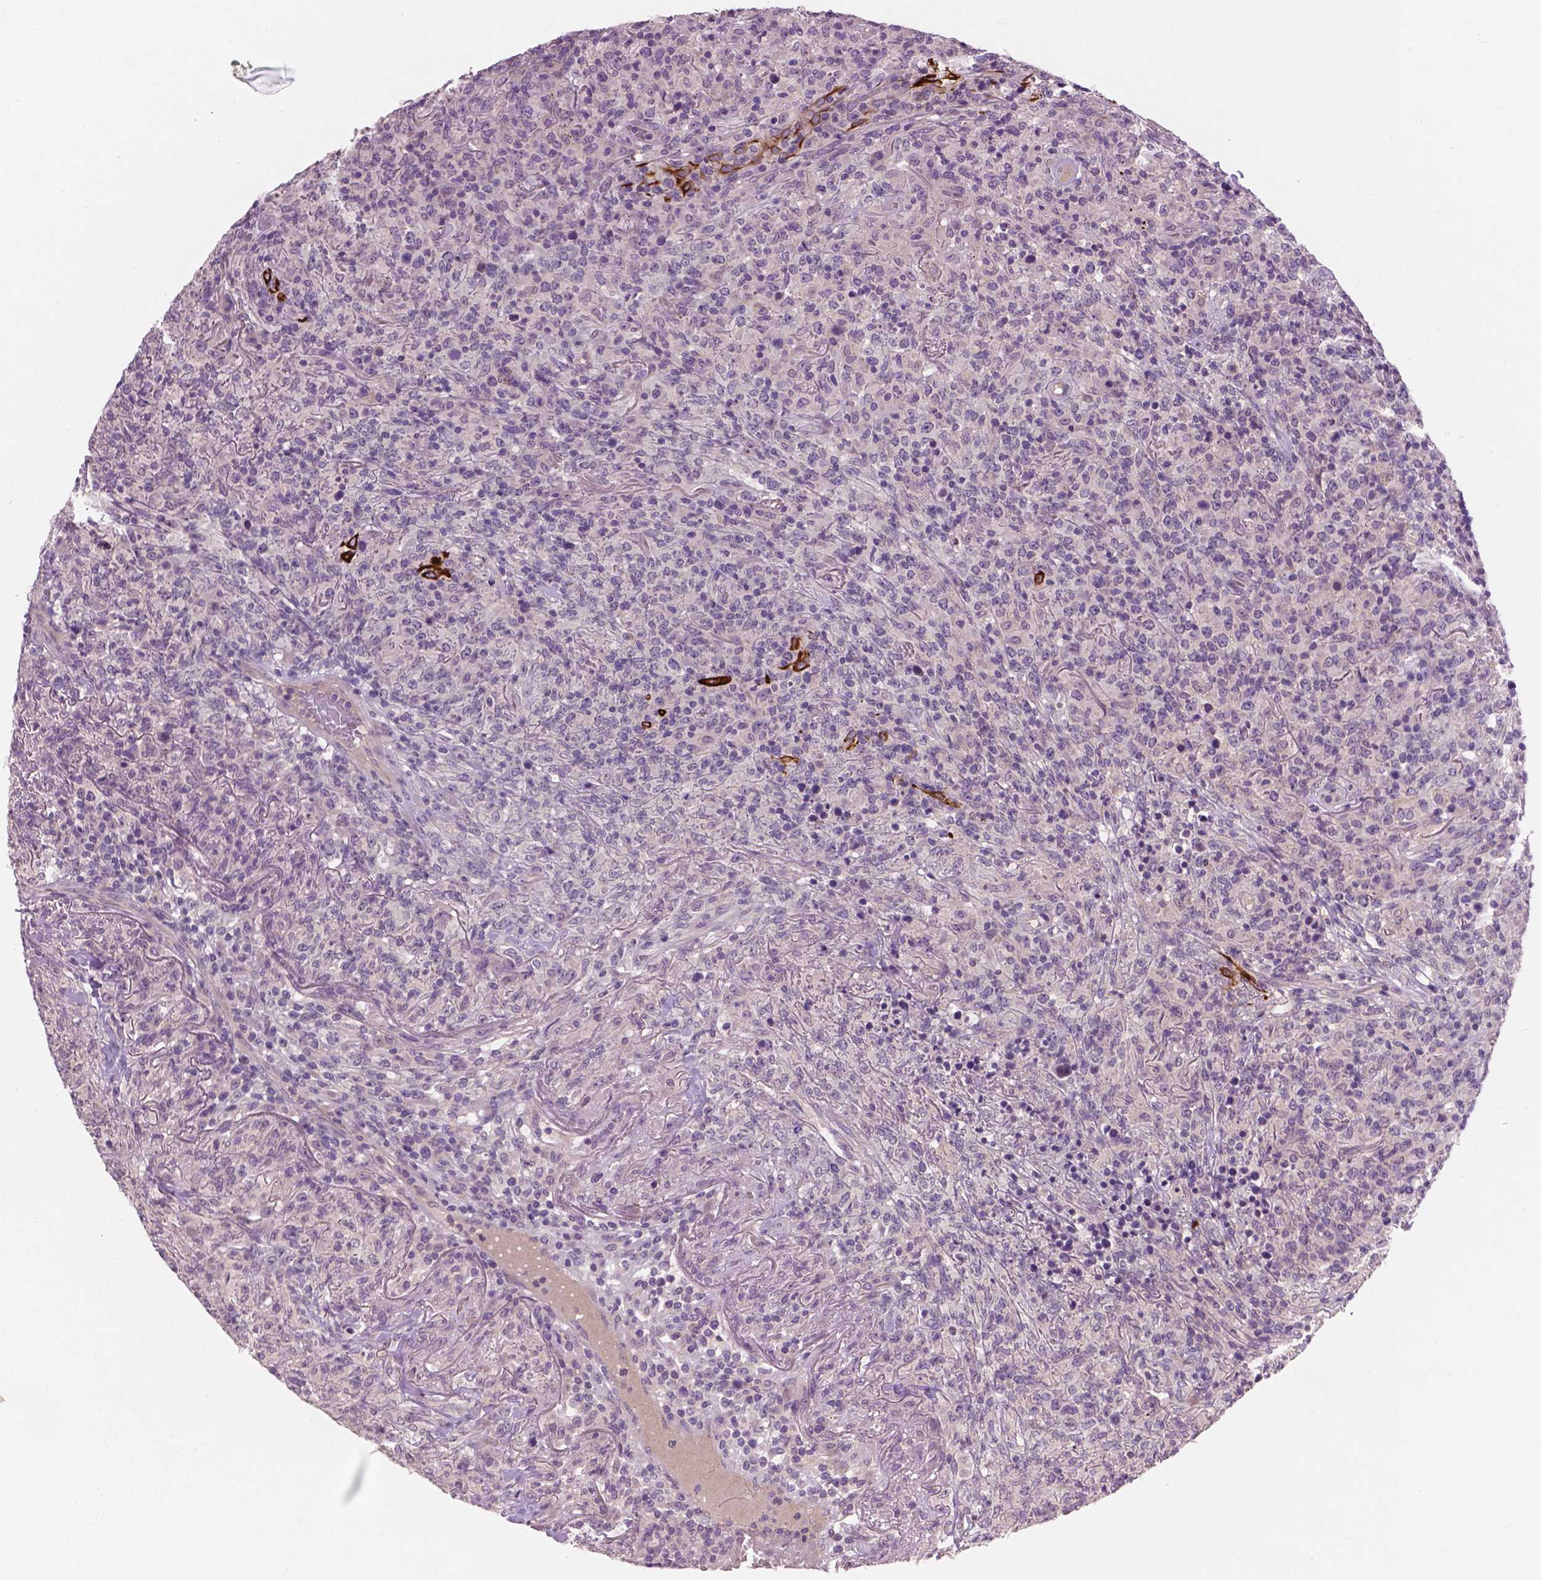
{"staining": {"intensity": "negative", "quantity": "none", "location": "none"}, "tissue": "lymphoma", "cell_type": "Tumor cells", "image_type": "cancer", "snomed": [{"axis": "morphology", "description": "Malignant lymphoma, non-Hodgkin's type, High grade"}, {"axis": "topography", "description": "Lung"}], "caption": "A histopathology image of human lymphoma is negative for staining in tumor cells.", "gene": "KRT17", "patient": {"sex": "male", "age": 79}}